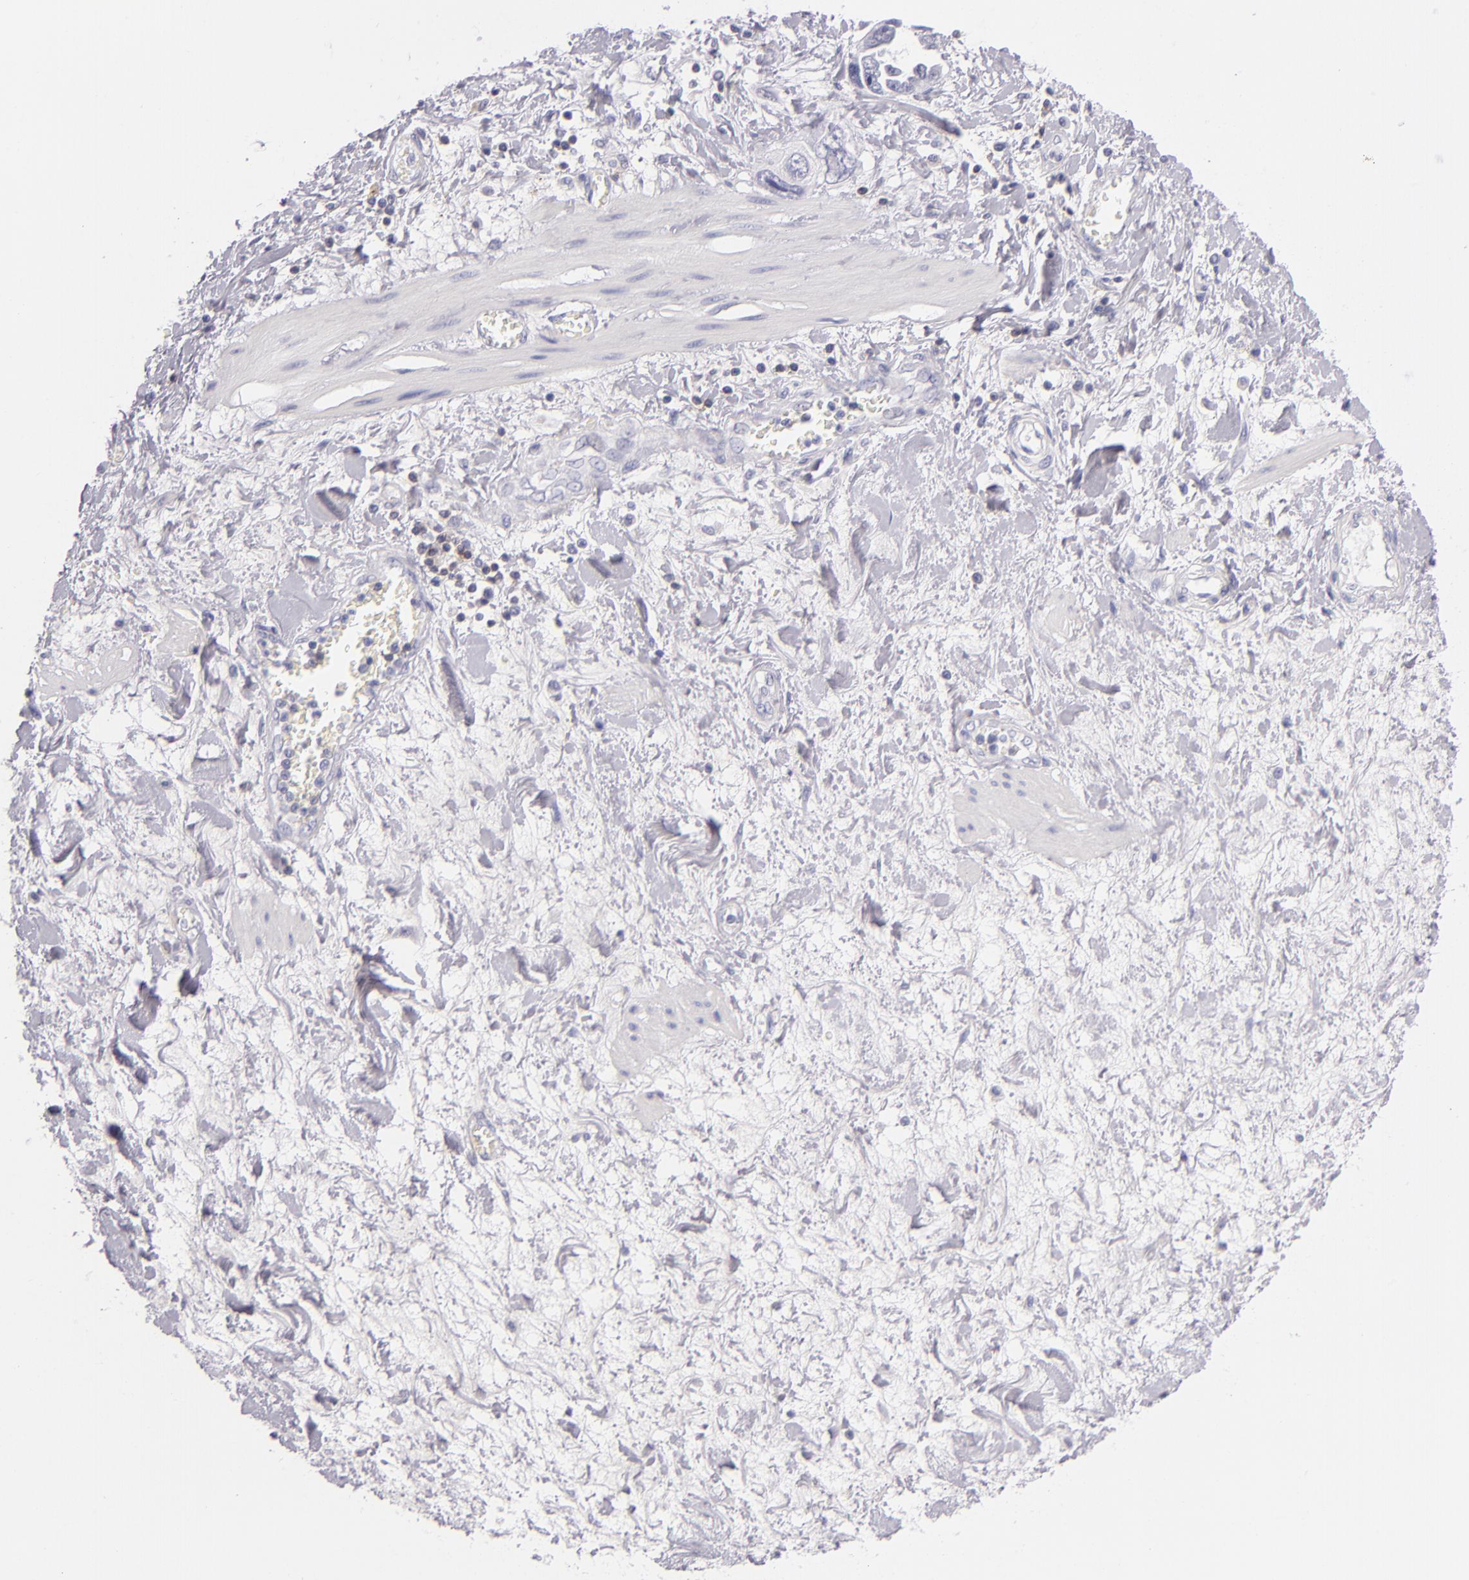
{"staining": {"intensity": "negative", "quantity": "none", "location": "none"}, "tissue": "ovarian cancer", "cell_type": "Tumor cells", "image_type": "cancer", "snomed": [{"axis": "morphology", "description": "Cystadenocarcinoma, serous, NOS"}, {"axis": "topography", "description": "Ovary"}], "caption": "A high-resolution photomicrograph shows IHC staining of ovarian cancer, which reveals no significant staining in tumor cells. (Stains: DAB immunohistochemistry (IHC) with hematoxylin counter stain, Microscopy: brightfield microscopy at high magnification).", "gene": "CD48", "patient": {"sex": "female", "age": 63}}